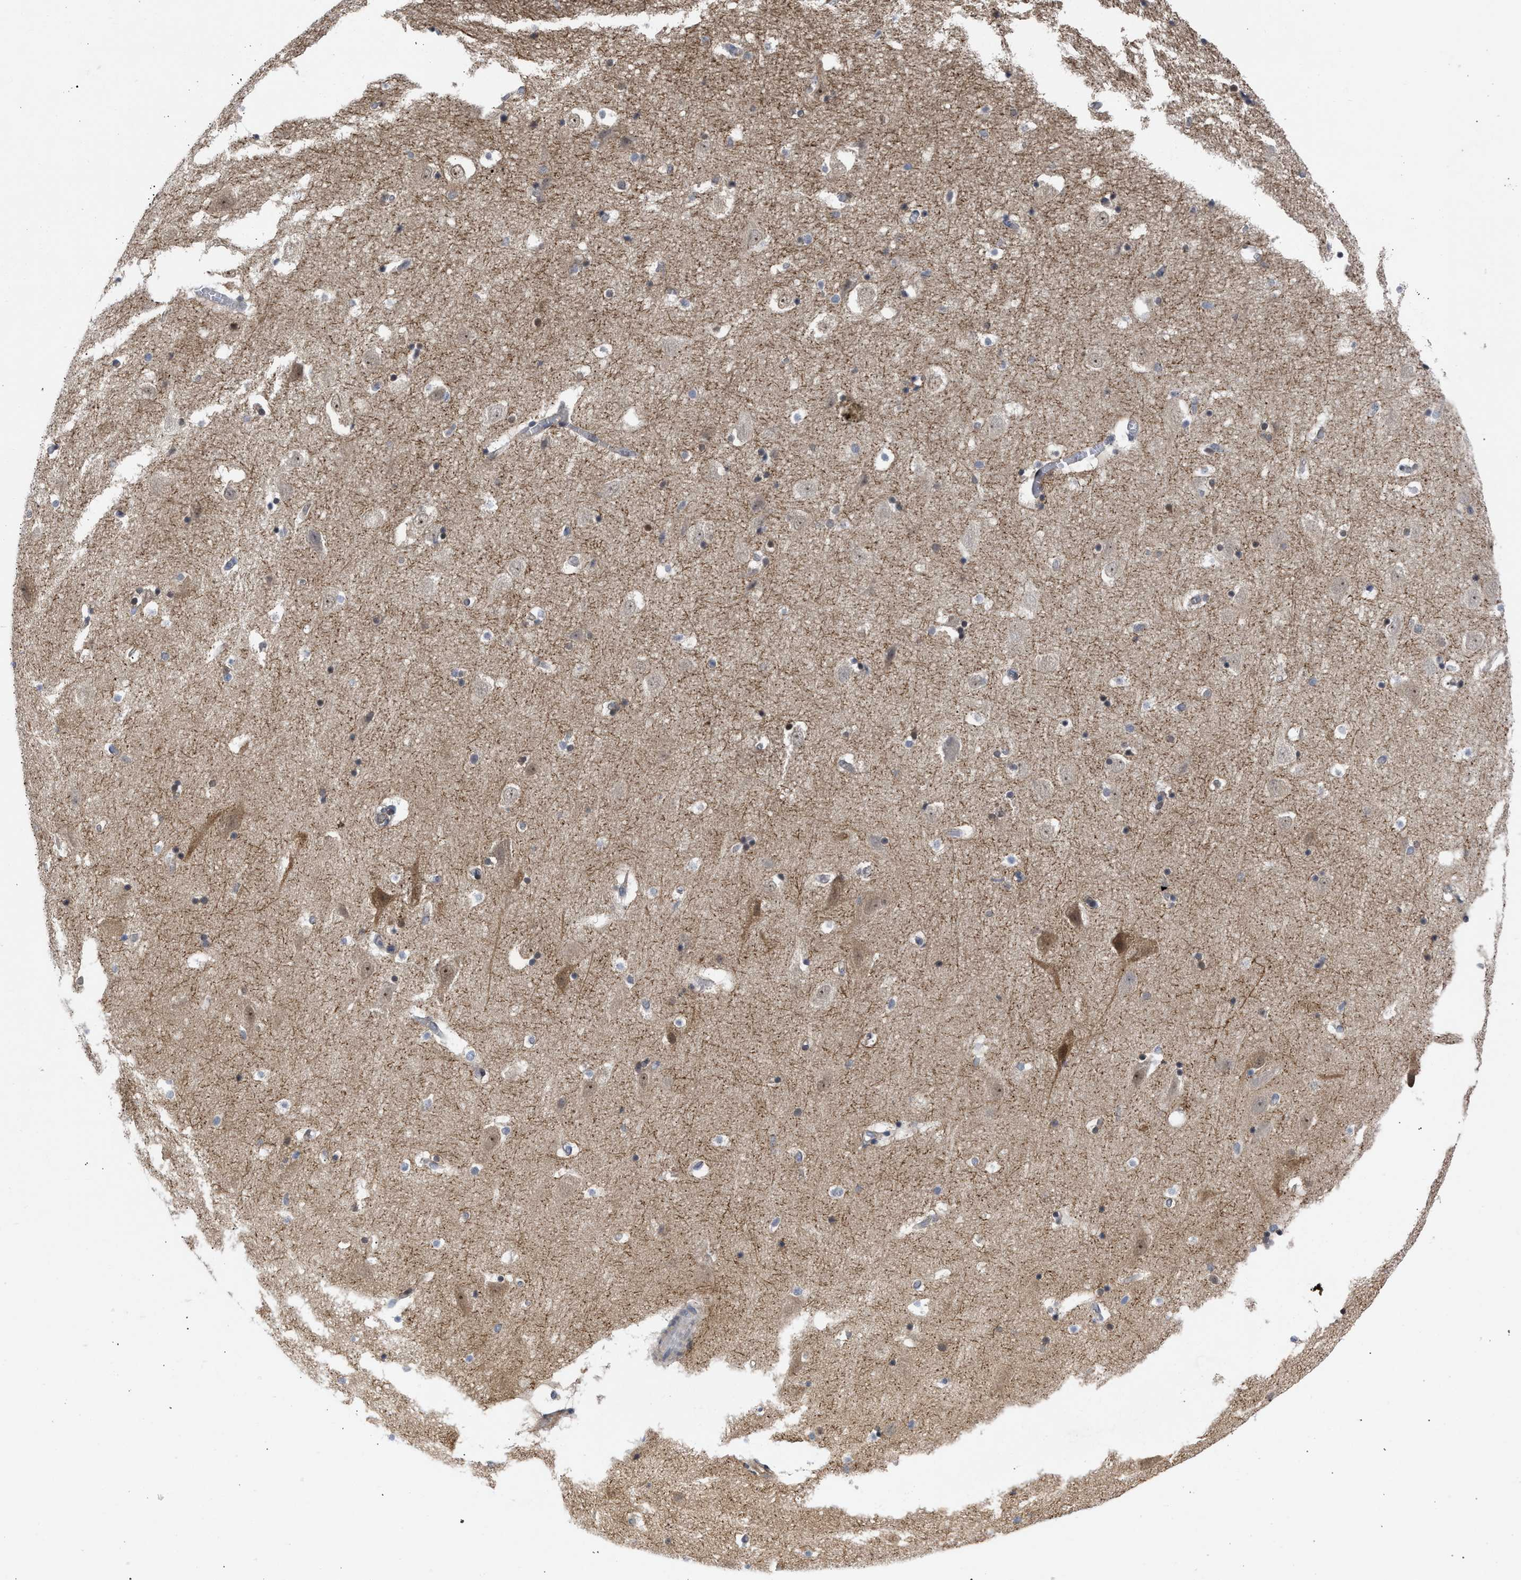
{"staining": {"intensity": "moderate", "quantity": "<25%", "location": "cytoplasmic/membranous,nuclear"}, "tissue": "hippocampus", "cell_type": "Glial cells", "image_type": "normal", "snomed": [{"axis": "morphology", "description": "Normal tissue, NOS"}, {"axis": "topography", "description": "Hippocampus"}], "caption": "Immunohistochemistry (IHC) micrograph of unremarkable hippocampus stained for a protein (brown), which exhibits low levels of moderate cytoplasmic/membranous,nuclear expression in about <25% of glial cells.", "gene": "THRA", "patient": {"sex": "male", "age": 45}}